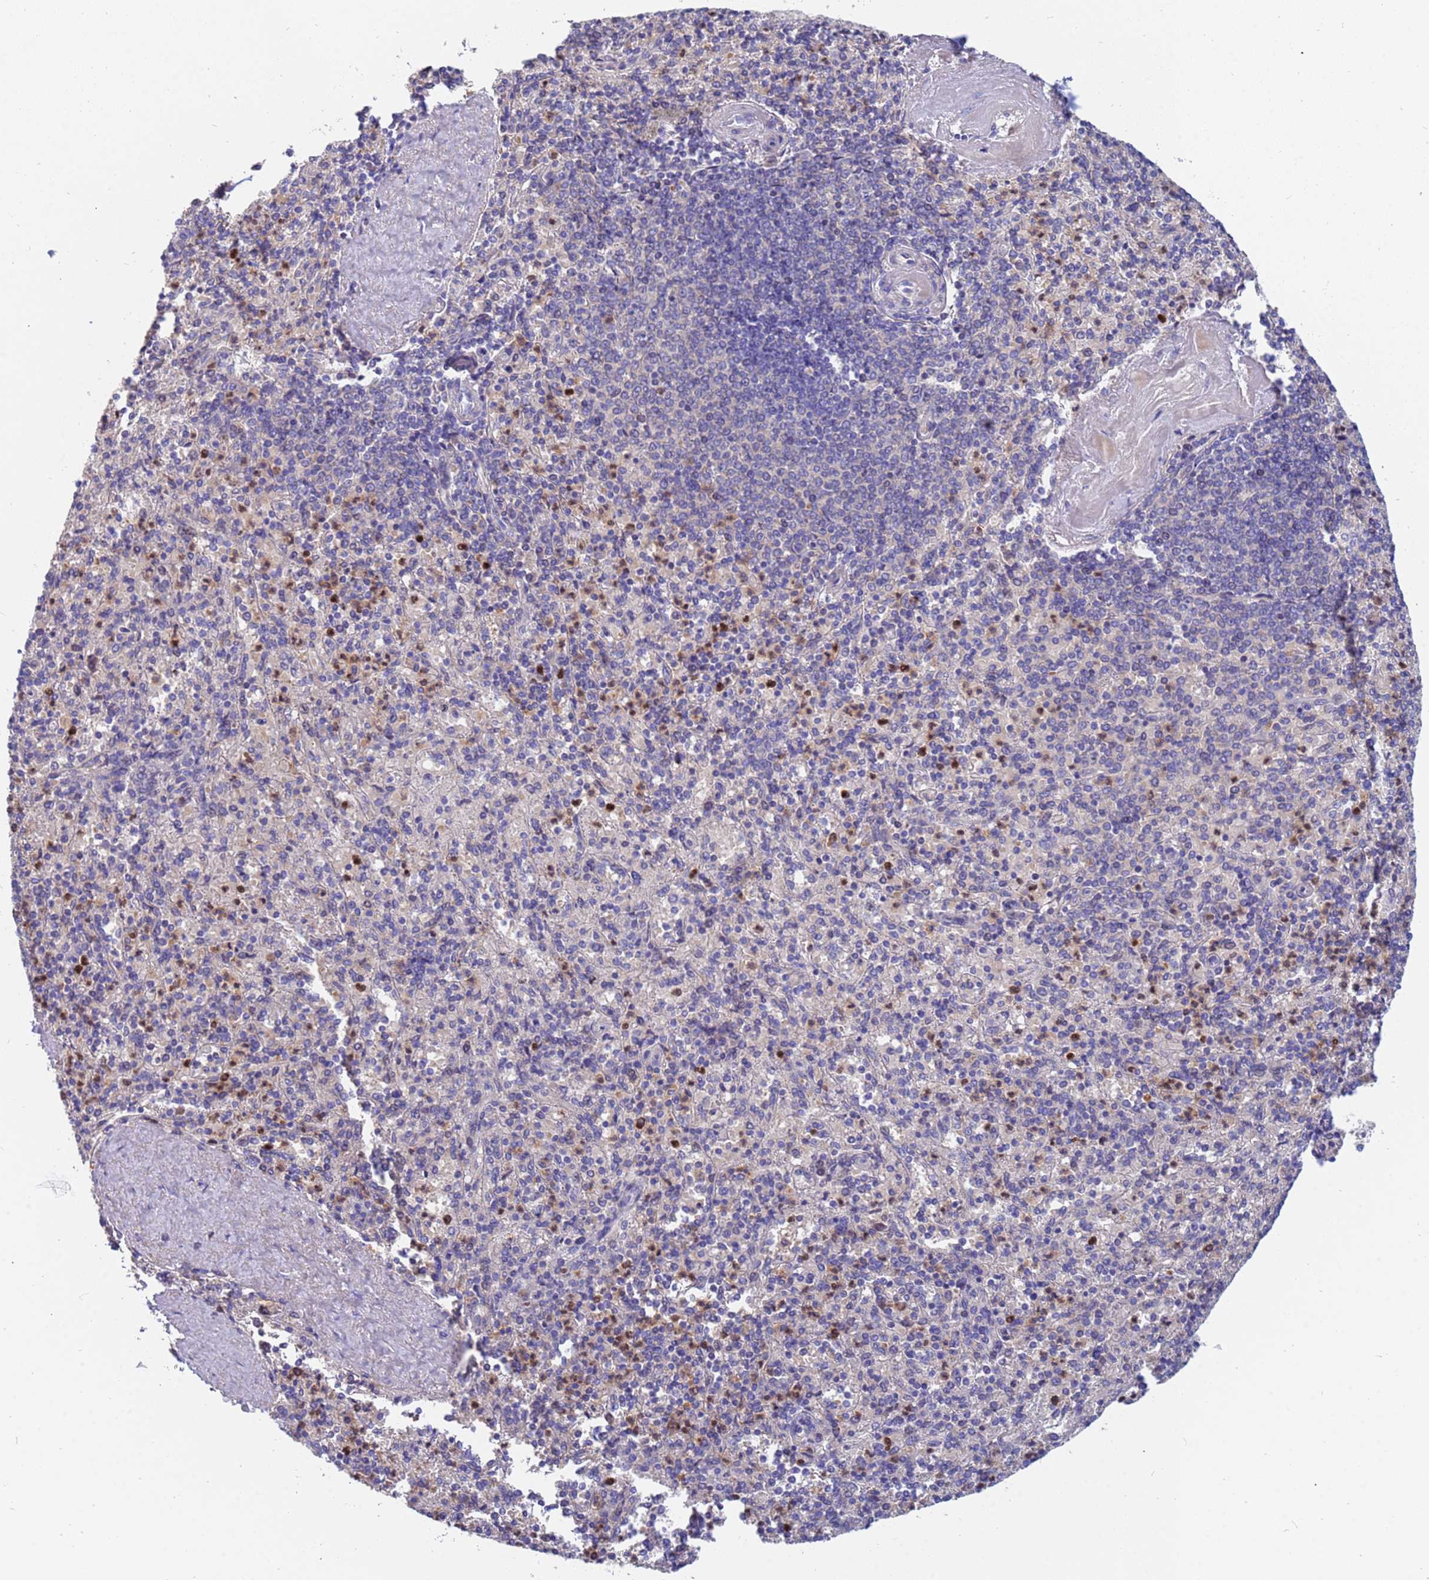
{"staining": {"intensity": "strong", "quantity": "<25%", "location": "cytoplasmic/membranous"}, "tissue": "spleen", "cell_type": "Cells in red pulp", "image_type": "normal", "snomed": [{"axis": "morphology", "description": "Normal tissue, NOS"}, {"axis": "topography", "description": "Spleen"}], "caption": "A high-resolution histopathology image shows immunohistochemistry staining of unremarkable spleen, which shows strong cytoplasmic/membranous expression in approximately <25% of cells in red pulp.", "gene": "TTLL11", "patient": {"sex": "male", "age": 82}}